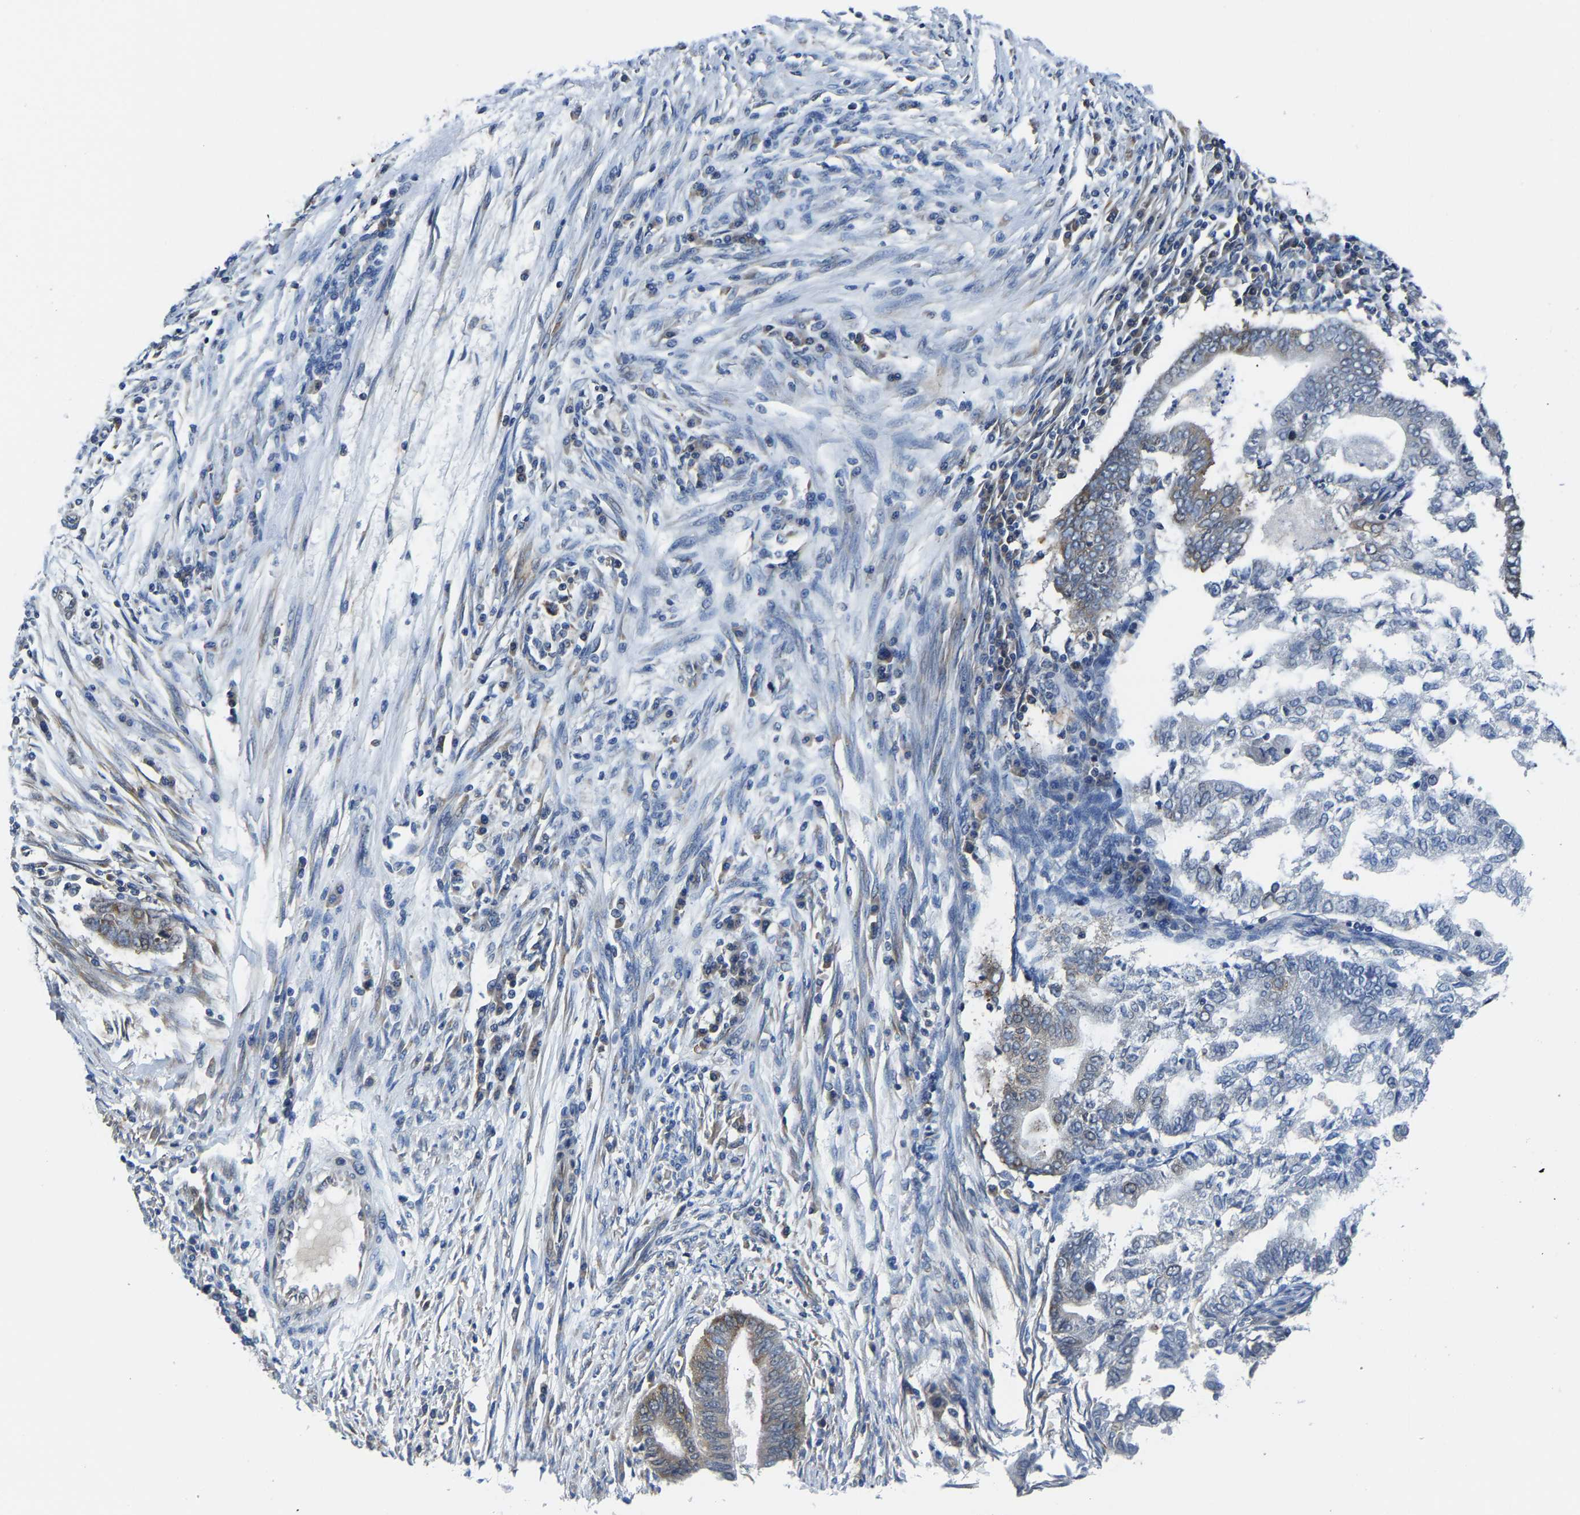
{"staining": {"intensity": "moderate", "quantity": "<25%", "location": "cytoplasmic/membranous"}, "tissue": "endometrial cancer", "cell_type": "Tumor cells", "image_type": "cancer", "snomed": [{"axis": "morphology", "description": "Polyp, NOS"}, {"axis": "morphology", "description": "Adenocarcinoma, NOS"}, {"axis": "morphology", "description": "Adenoma, NOS"}, {"axis": "topography", "description": "Endometrium"}], "caption": "Human endometrial polyp stained with a brown dye exhibits moderate cytoplasmic/membranous positive staining in about <25% of tumor cells.", "gene": "G3BP2", "patient": {"sex": "female", "age": 79}}